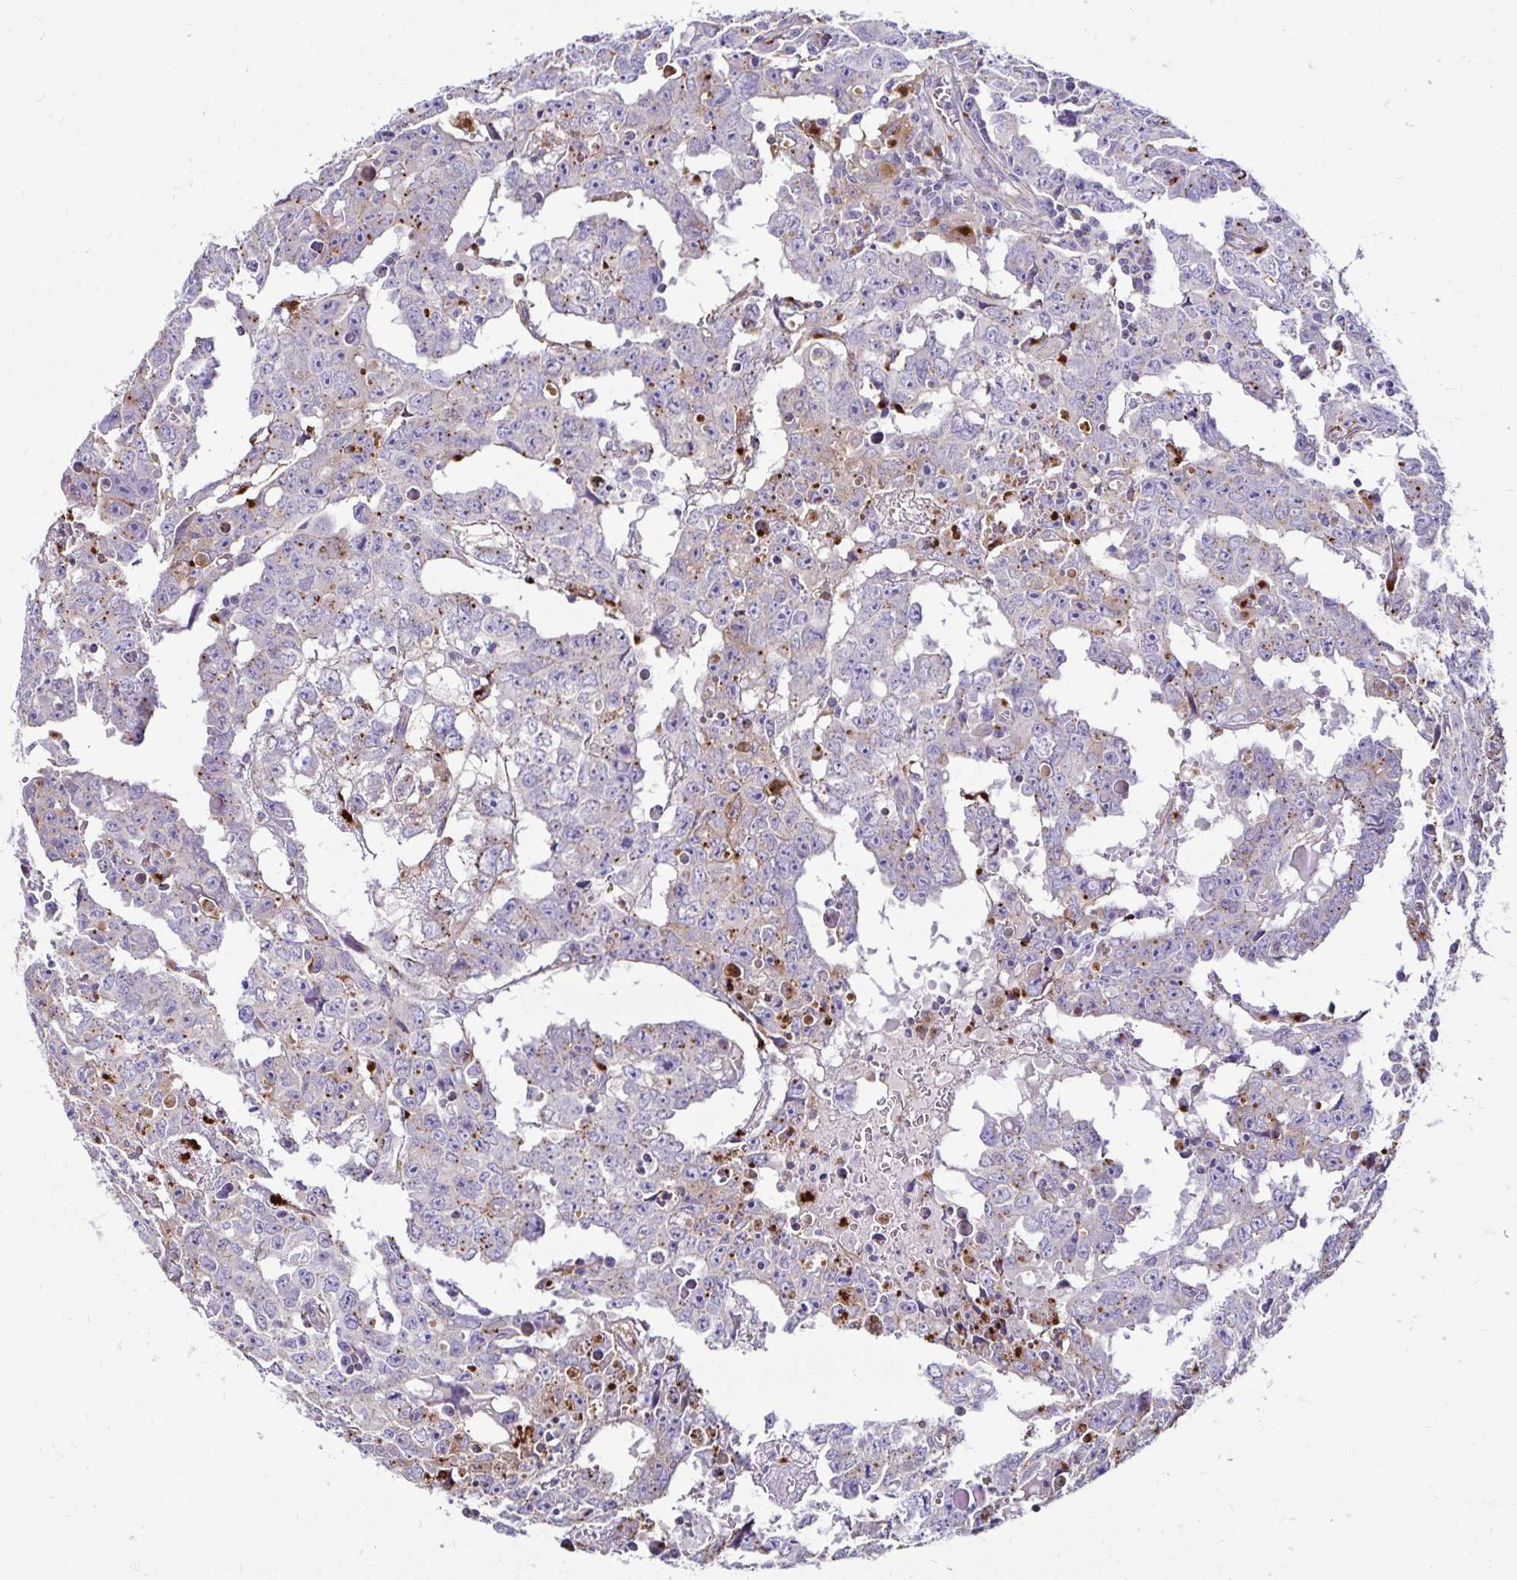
{"staining": {"intensity": "weak", "quantity": "<25%", "location": "cytoplasmic/membranous"}, "tissue": "testis cancer", "cell_type": "Tumor cells", "image_type": "cancer", "snomed": [{"axis": "morphology", "description": "Carcinoma, Embryonal, NOS"}, {"axis": "topography", "description": "Testis"}], "caption": "This is a micrograph of immunohistochemistry staining of testis embryonal carcinoma, which shows no staining in tumor cells.", "gene": "FUCA1", "patient": {"sex": "male", "age": 22}}